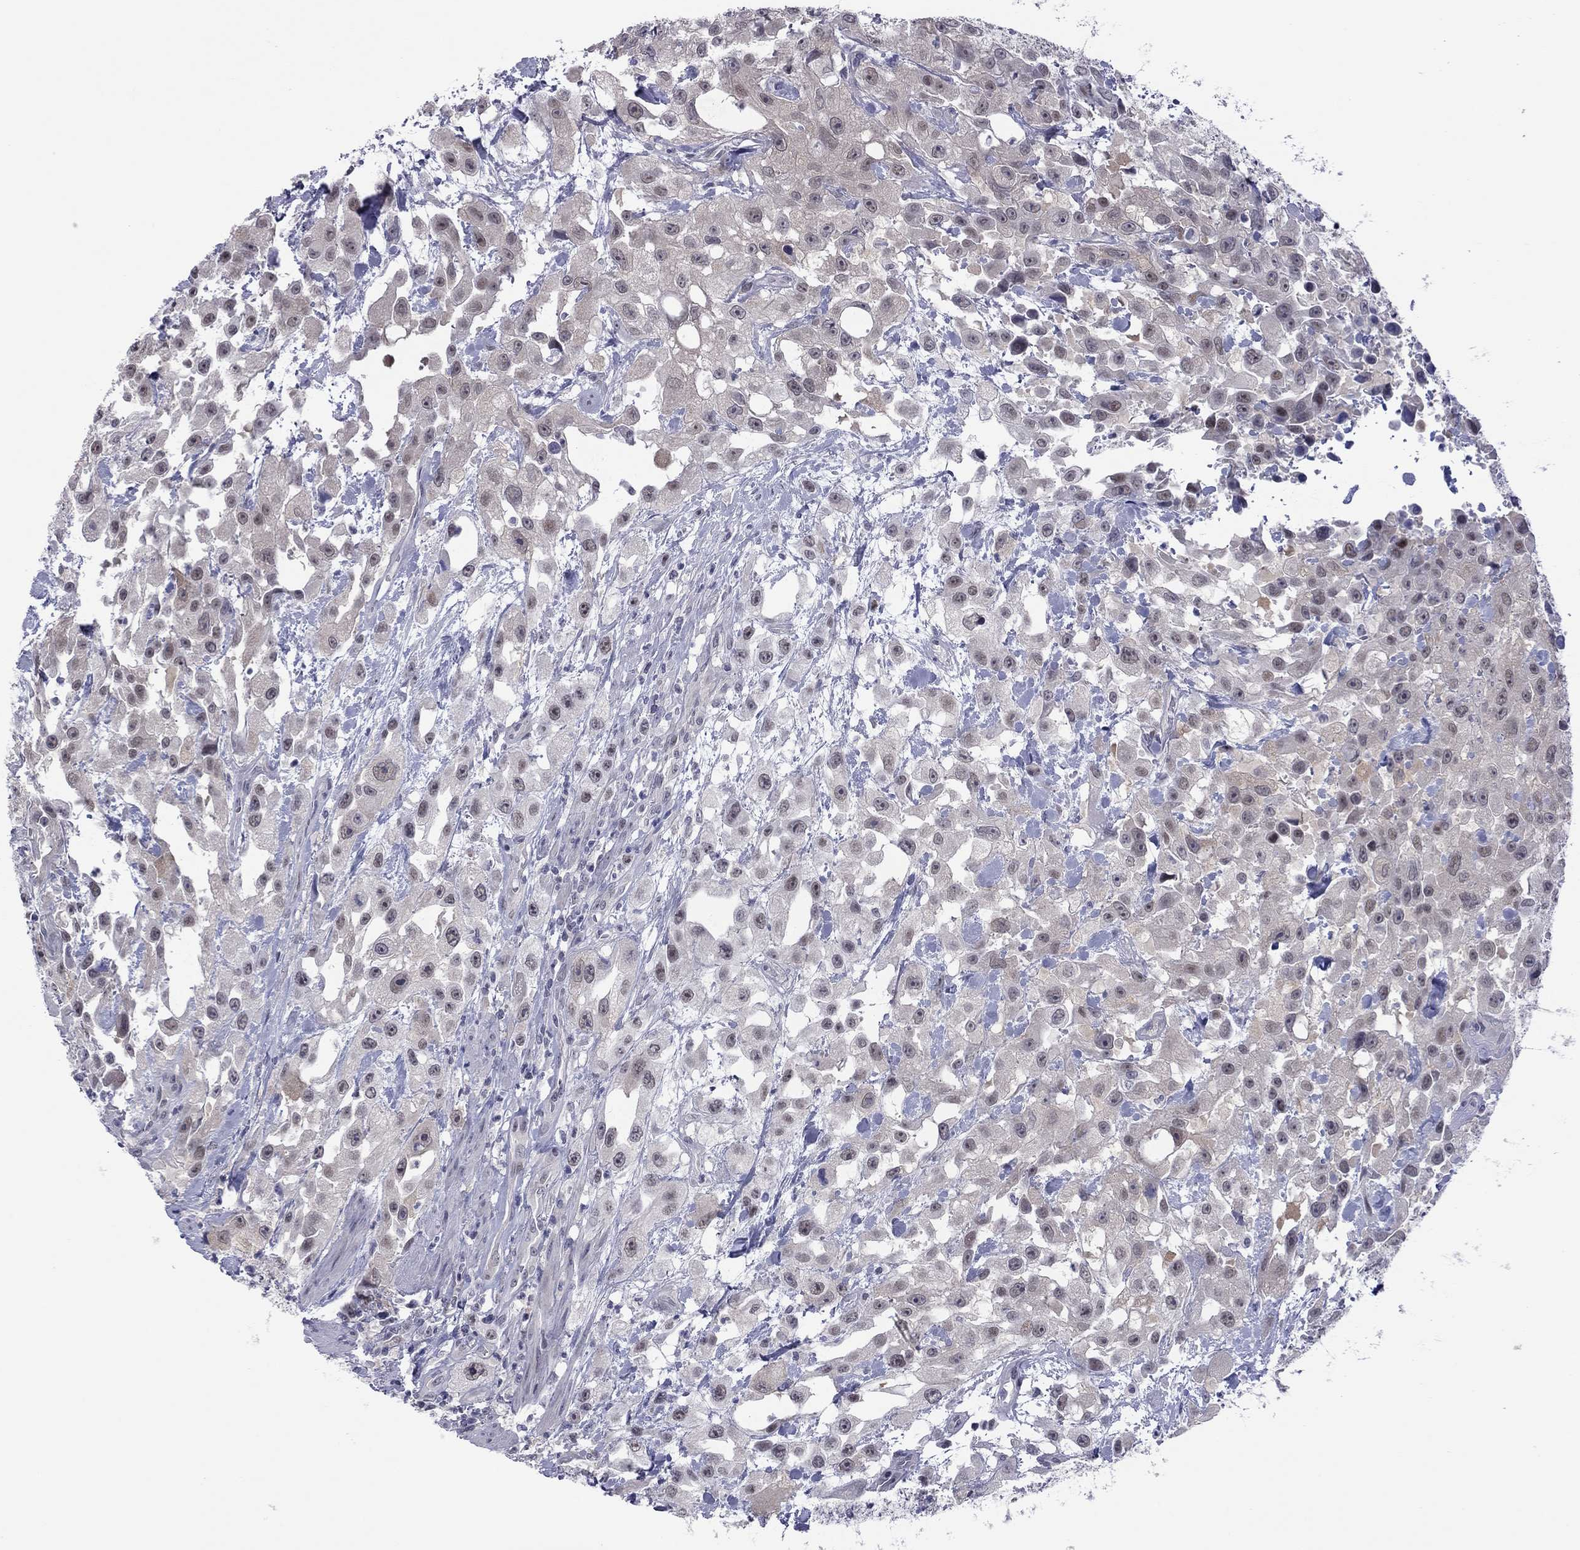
{"staining": {"intensity": "weak", "quantity": "<25%", "location": "nuclear"}, "tissue": "urothelial cancer", "cell_type": "Tumor cells", "image_type": "cancer", "snomed": [{"axis": "morphology", "description": "Urothelial carcinoma, High grade"}, {"axis": "topography", "description": "Urinary bladder"}], "caption": "Immunohistochemistry micrograph of high-grade urothelial carcinoma stained for a protein (brown), which reveals no positivity in tumor cells. Brightfield microscopy of immunohistochemistry (IHC) stained with DAB (3,3'-diaminobenzidine) (brown) and hematoxylin (blue), captured at high magnification.", "gene": "POU5F2", "patient": {"sex": "male", "age": 79}}